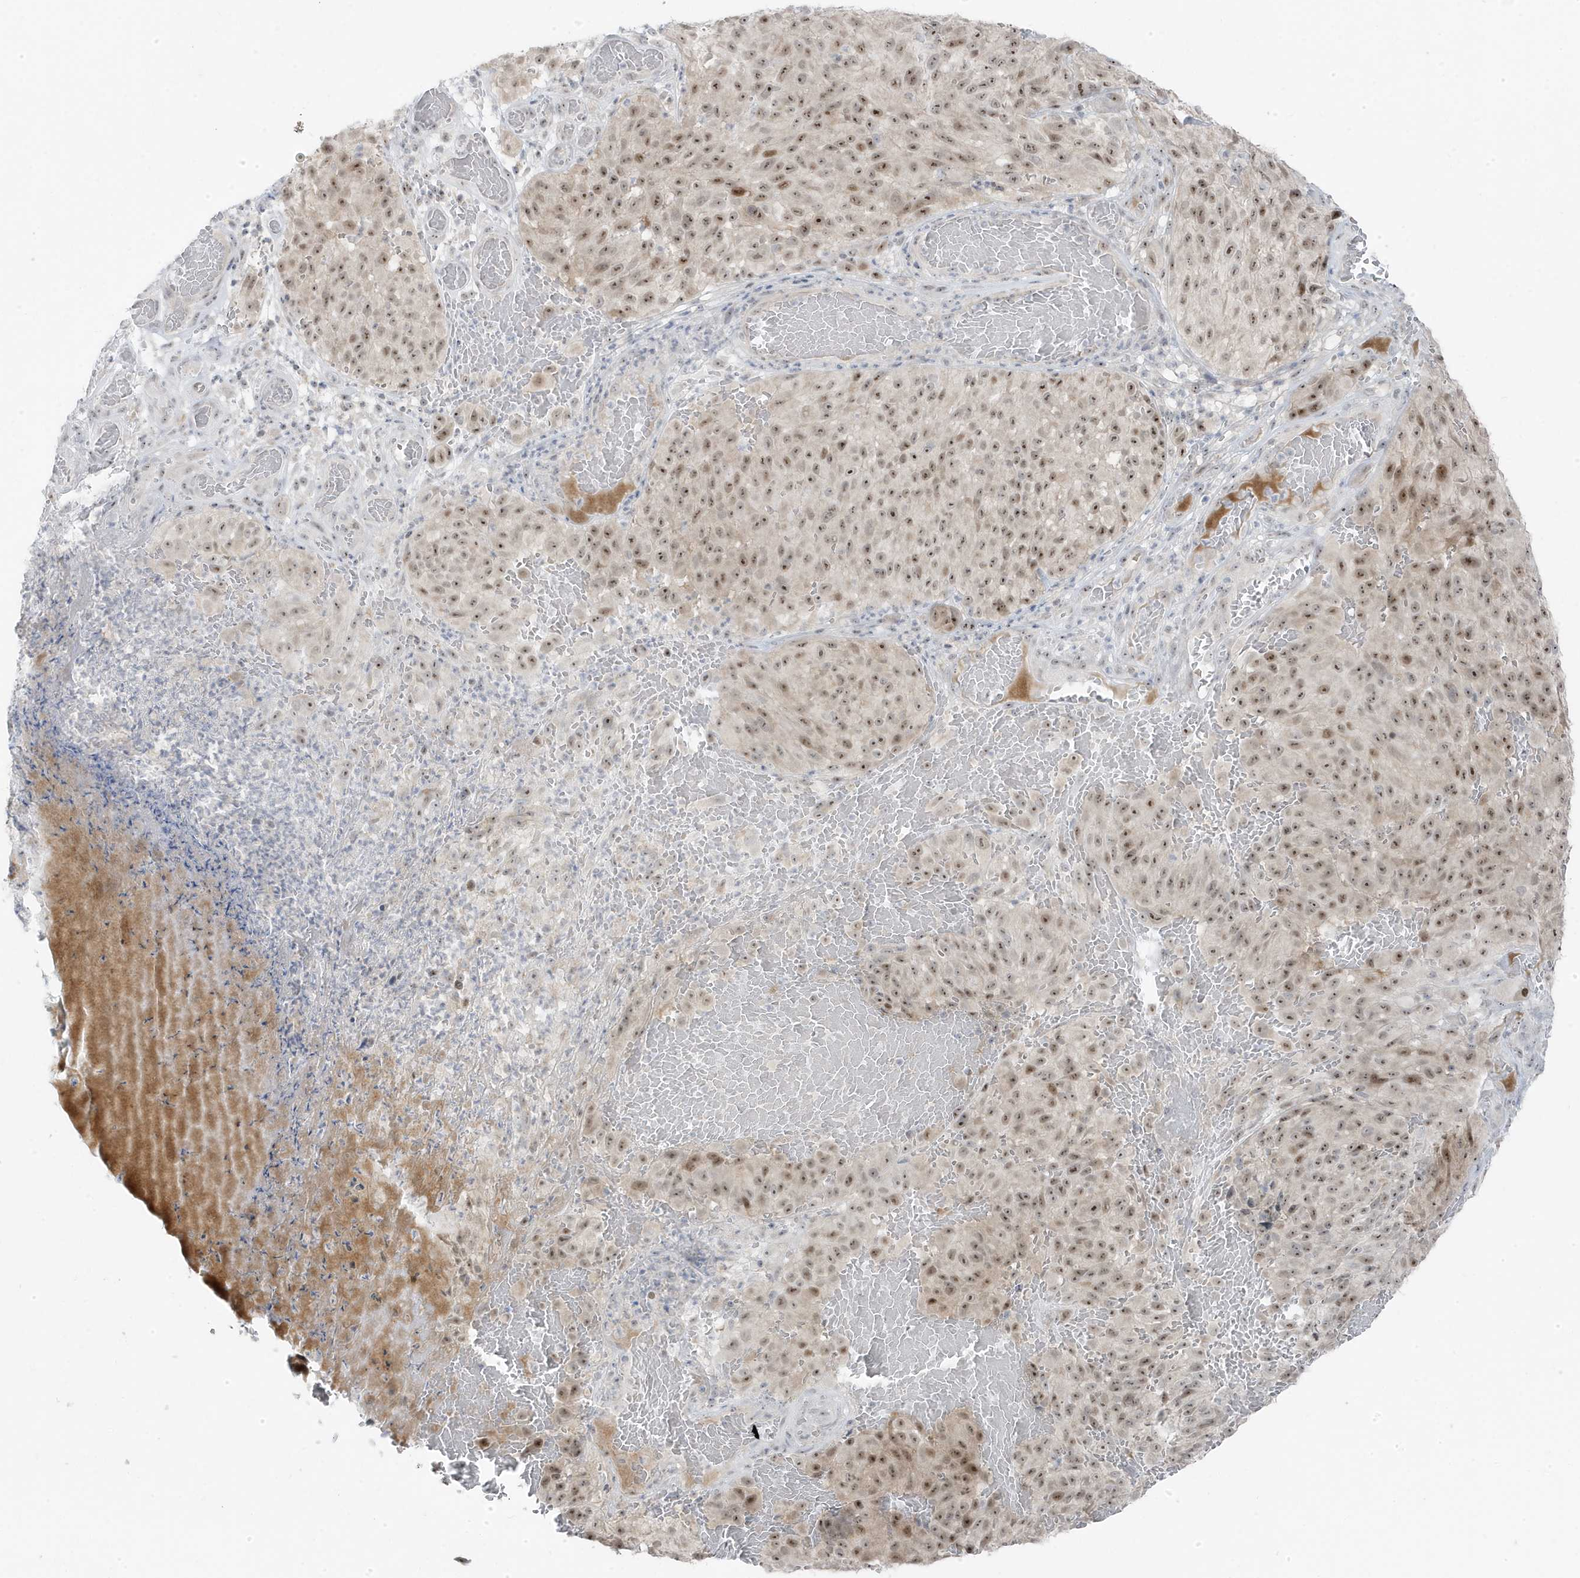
{"staining": {"intensity": "strong", "quantity": ">75%", "location": "cytoplasmic/membranous,nuclear"}, "tissue": "melanoma", "cell_type": "Tumor cells", "image_type": "cancer", "snomed": [{"axis": "morphology", "description": "Malignant melanoma, NOS"}, {"axis": "topography", "description": "Skin"}], "caption": "Protein staining by immunohistochemistry shows strong cytoplasmic/membranous and nuclear positivity in approximately >75% of tumor cells in melanoma.", "gene": "TSEN15", "patient": {"sex": "male", "age": 83}}